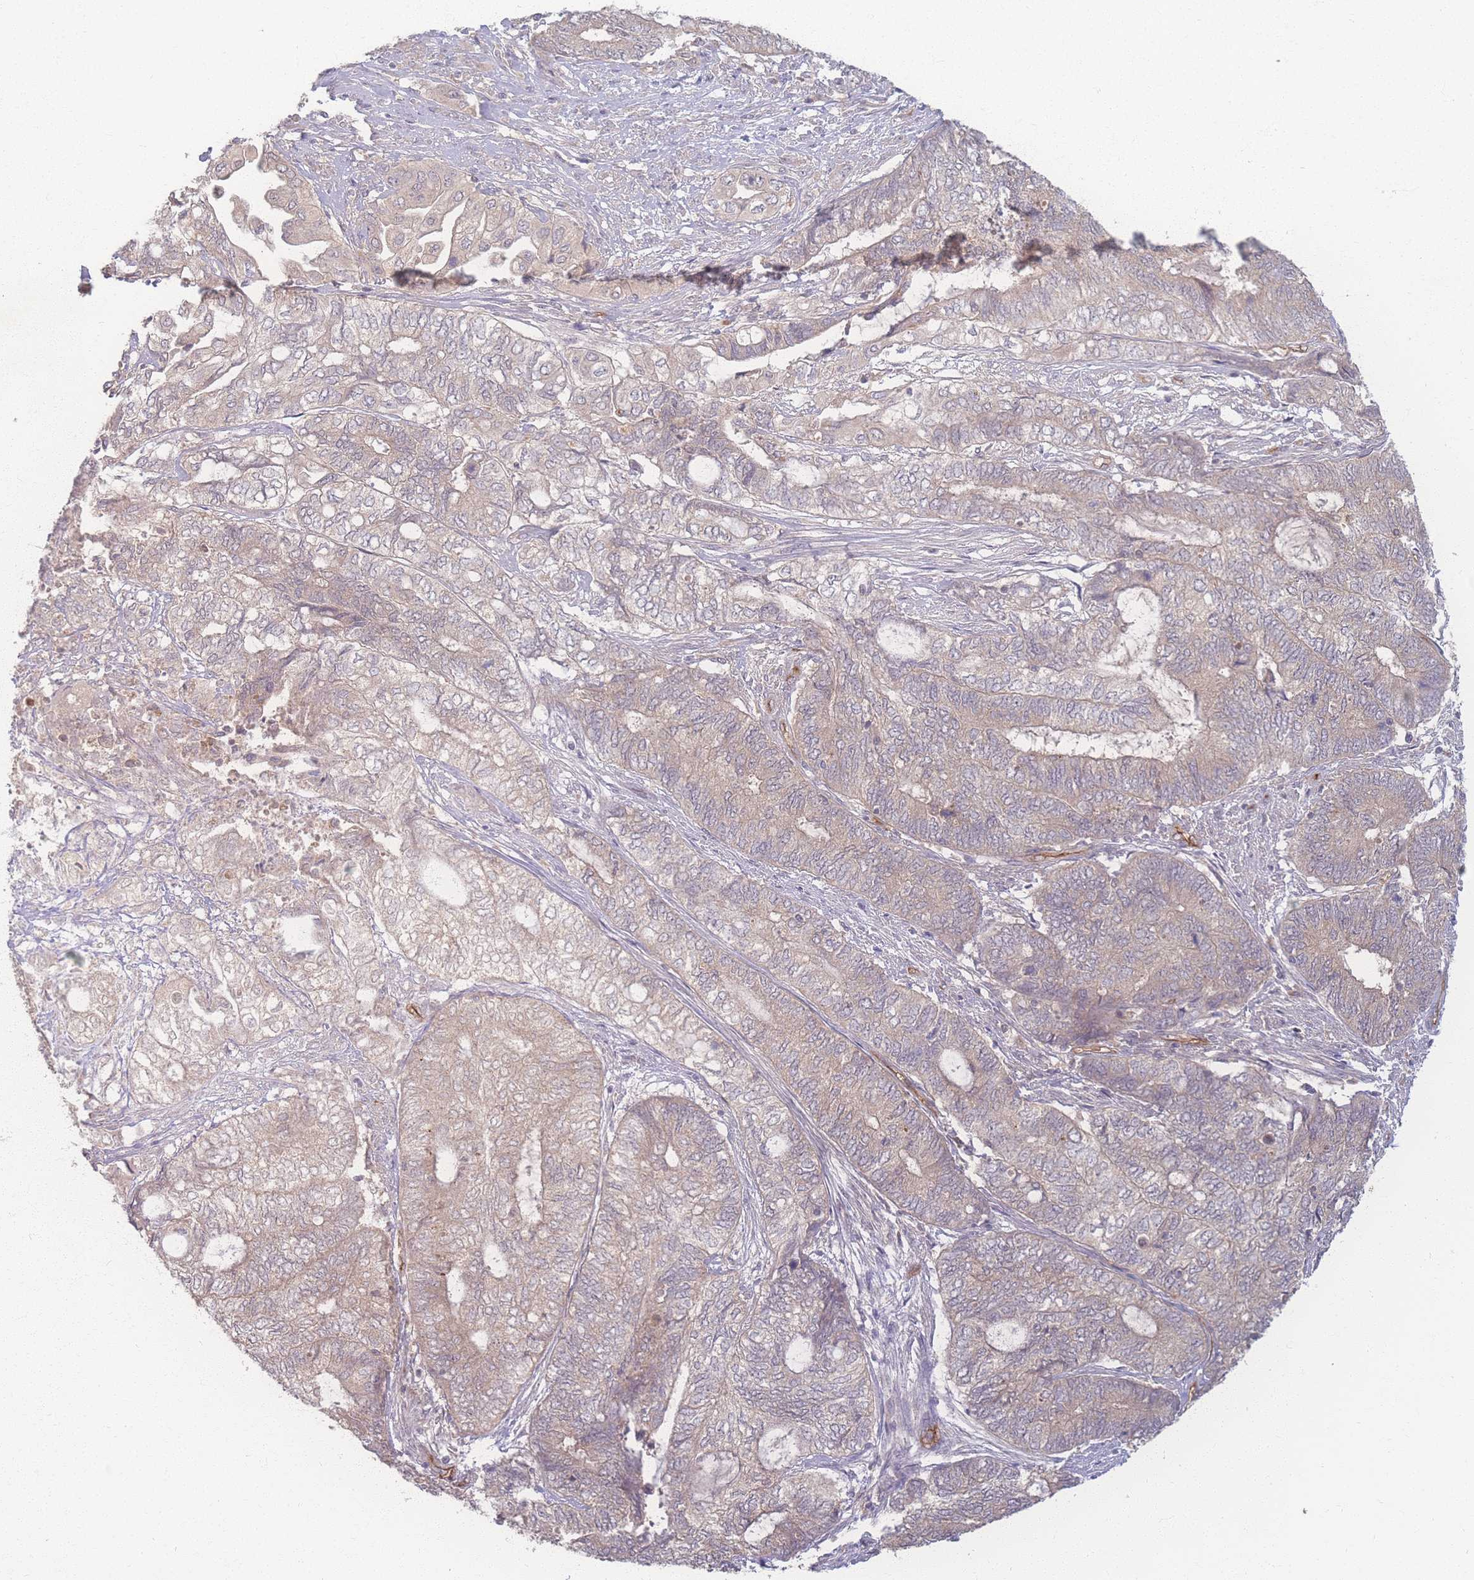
{"staining": {"intensity": "weak", "quantity": "25%-75%", "location": "cytoplasmic/membranous"}, "tissue": "endometrial cancer", "cell_type": "Tumor cells", "image_type": "cancer", "snomed": [{"axis": "morphology", "description": "Adenocarcinoma, NOS"}, {"axis": "topography", "description": "Uterus"}, {"axis": "topography", "description": "Endometrium"}], "caption": "Approximately 25%-75% of tumor cells in adenocarcinoma (endometrial) exhibit weak cytoplasmic/membranous protein positivity as visualized by brown immunohistochemical staining.", "gene": "INSR", "patient": {"sex": "female", "age": 70}}